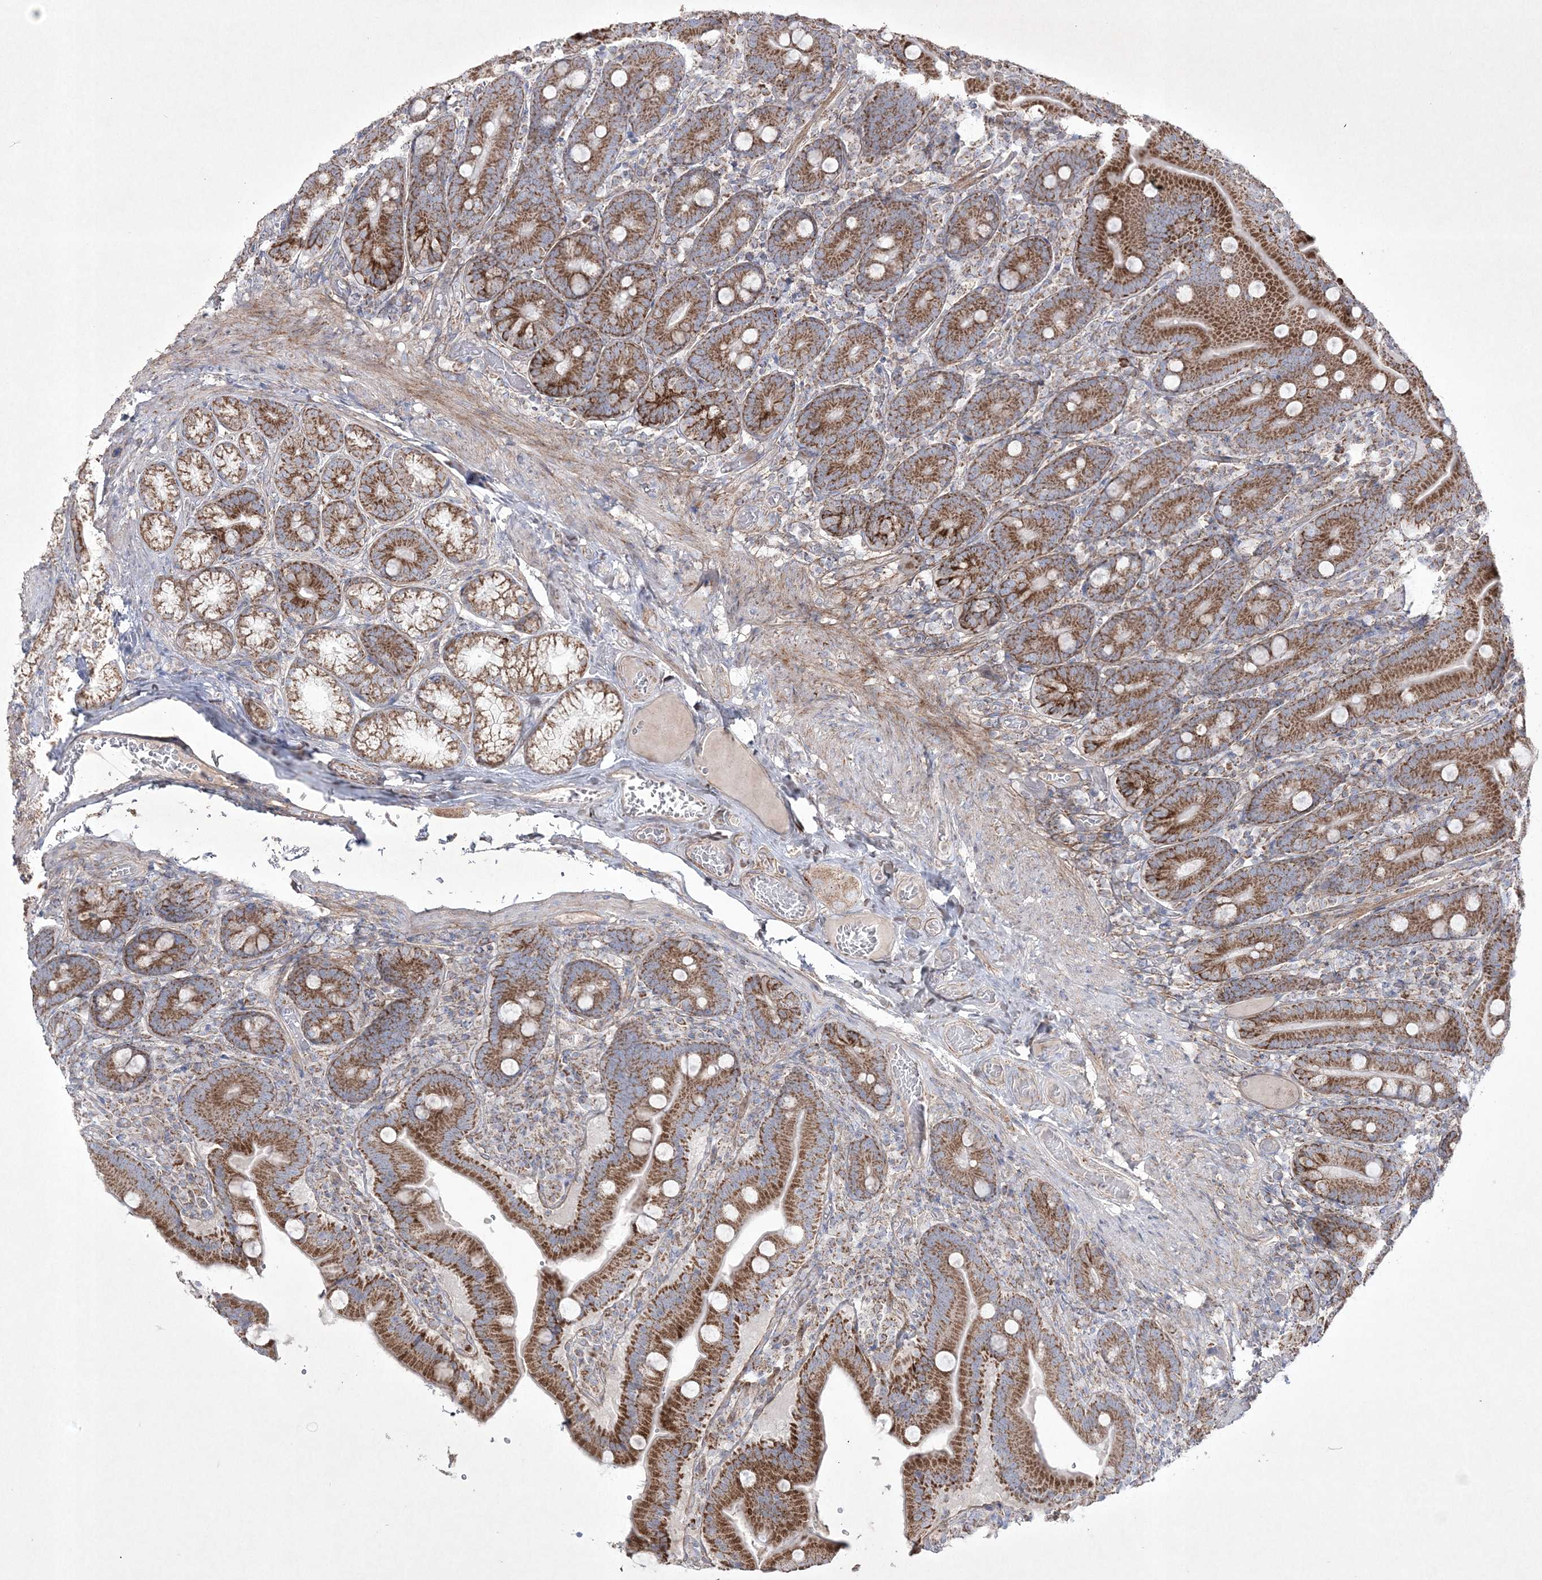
{"staining": {"intensity": "strong", "quantity": ">75%", "location": "cytoplasmic/membranous"}, "tissue": "duodenum", "cell_type": "Glandular cells", "image_type": "normal", "snomed": [{"axis": "morphology", "description": "Normal tissue, NOS"}, {"axis": "topography", "description": "Duodenum"}], "caption": "The image exhibits immunohistochemical staining of normal duodenum. There is strong cytoplasmic/membranous expression is seen in approximately >75% of glandular cells. (IHC, brightfield microscopy, high magnification).", "gene": "RICTOR", "patient": {"sex": "female", "age": 62}}